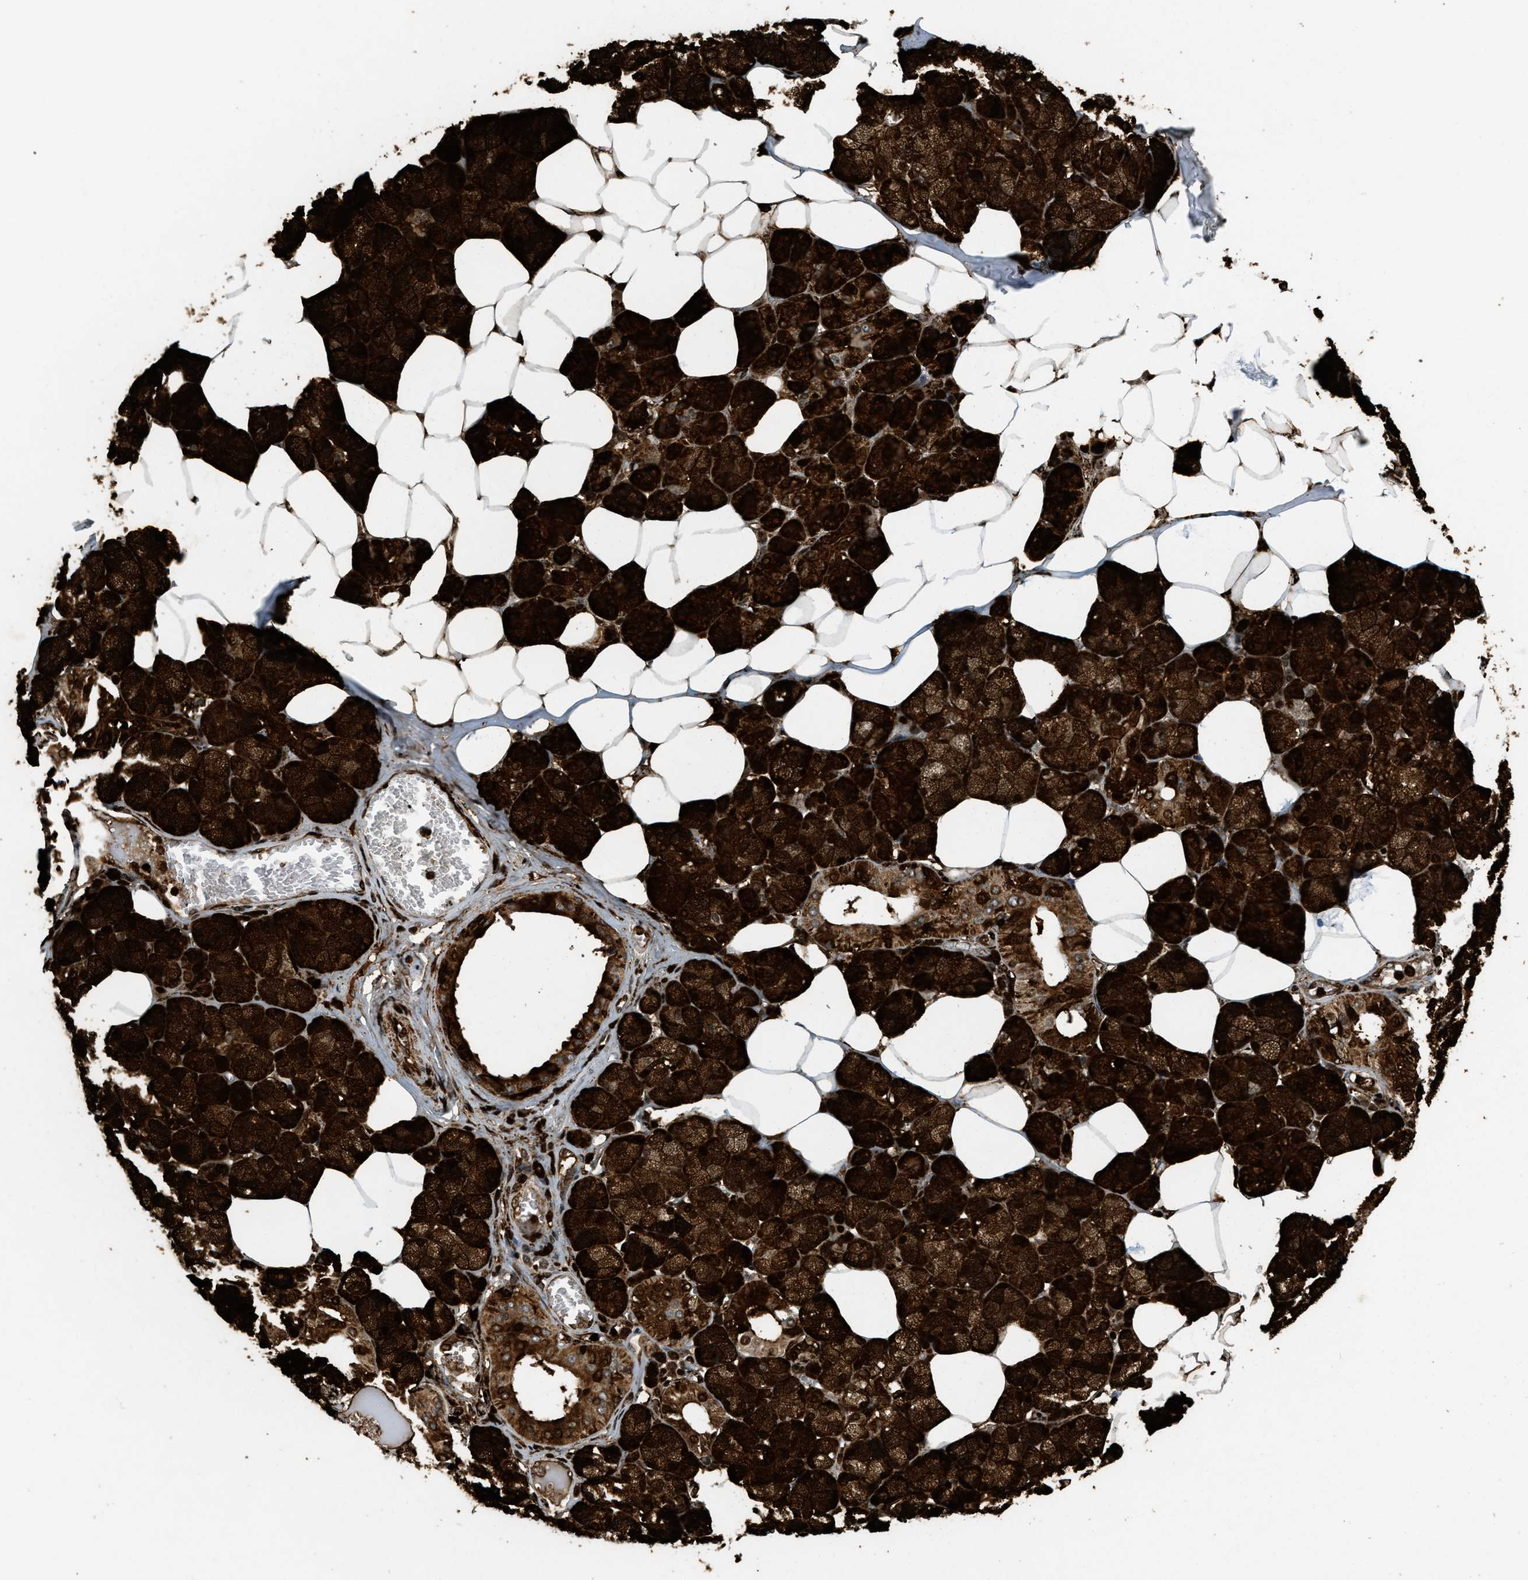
{"staining": {"intensity": "strong", "quantity": ">75%", "location": "cytoplasmic/membranous"}, "tissue": "salivary gland", "cell_type": "Glandular cells", "image_type": "normal", "snomed": [{"axis": "morphology", "description": "Normal tissue, NOS"}, {"axis": "topography", "description": "Salivary gland"}], "caption": "This is a histology image of immunohistochemistry staining of normal salivary gland, which shows strong expression in the cytoplasmic/membranous of glandular cells.", "gene": "TRAPPC14", "patient": {"sex": "male", "age": 62}}